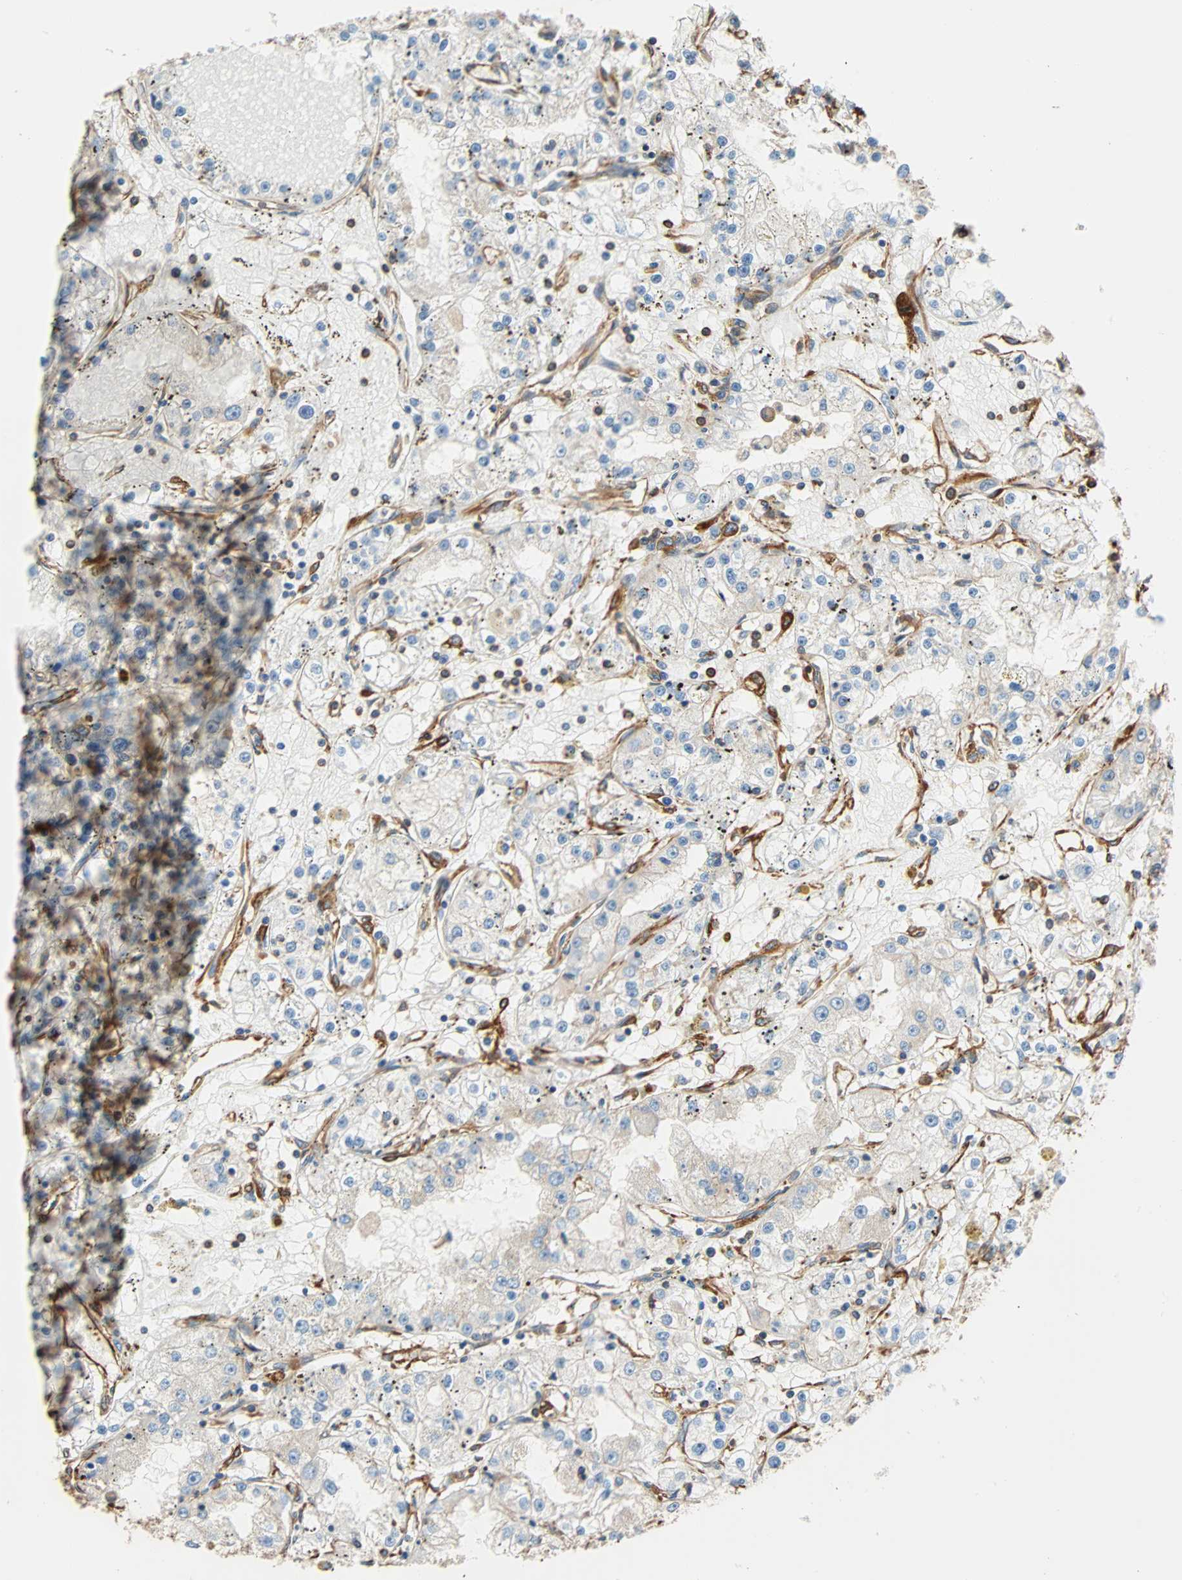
{"staining": {"intensity": "negative", "quantity": "none", "location": "none"}, "tissue": "renal cancer", "cell_type": "Tumor cells", "image_type": "cancer", "snomed": [{"axis": "morphology", "description": "Adenocarcinoma, NOS"}, {"axis": "topography", "description": "Kidney"}], "caption": "Histopathology image shows no protein staining in tumor cells of renal cancer tissue.", "gene": "GALNT10", "patient": {"sex": "male", "age": 56}}